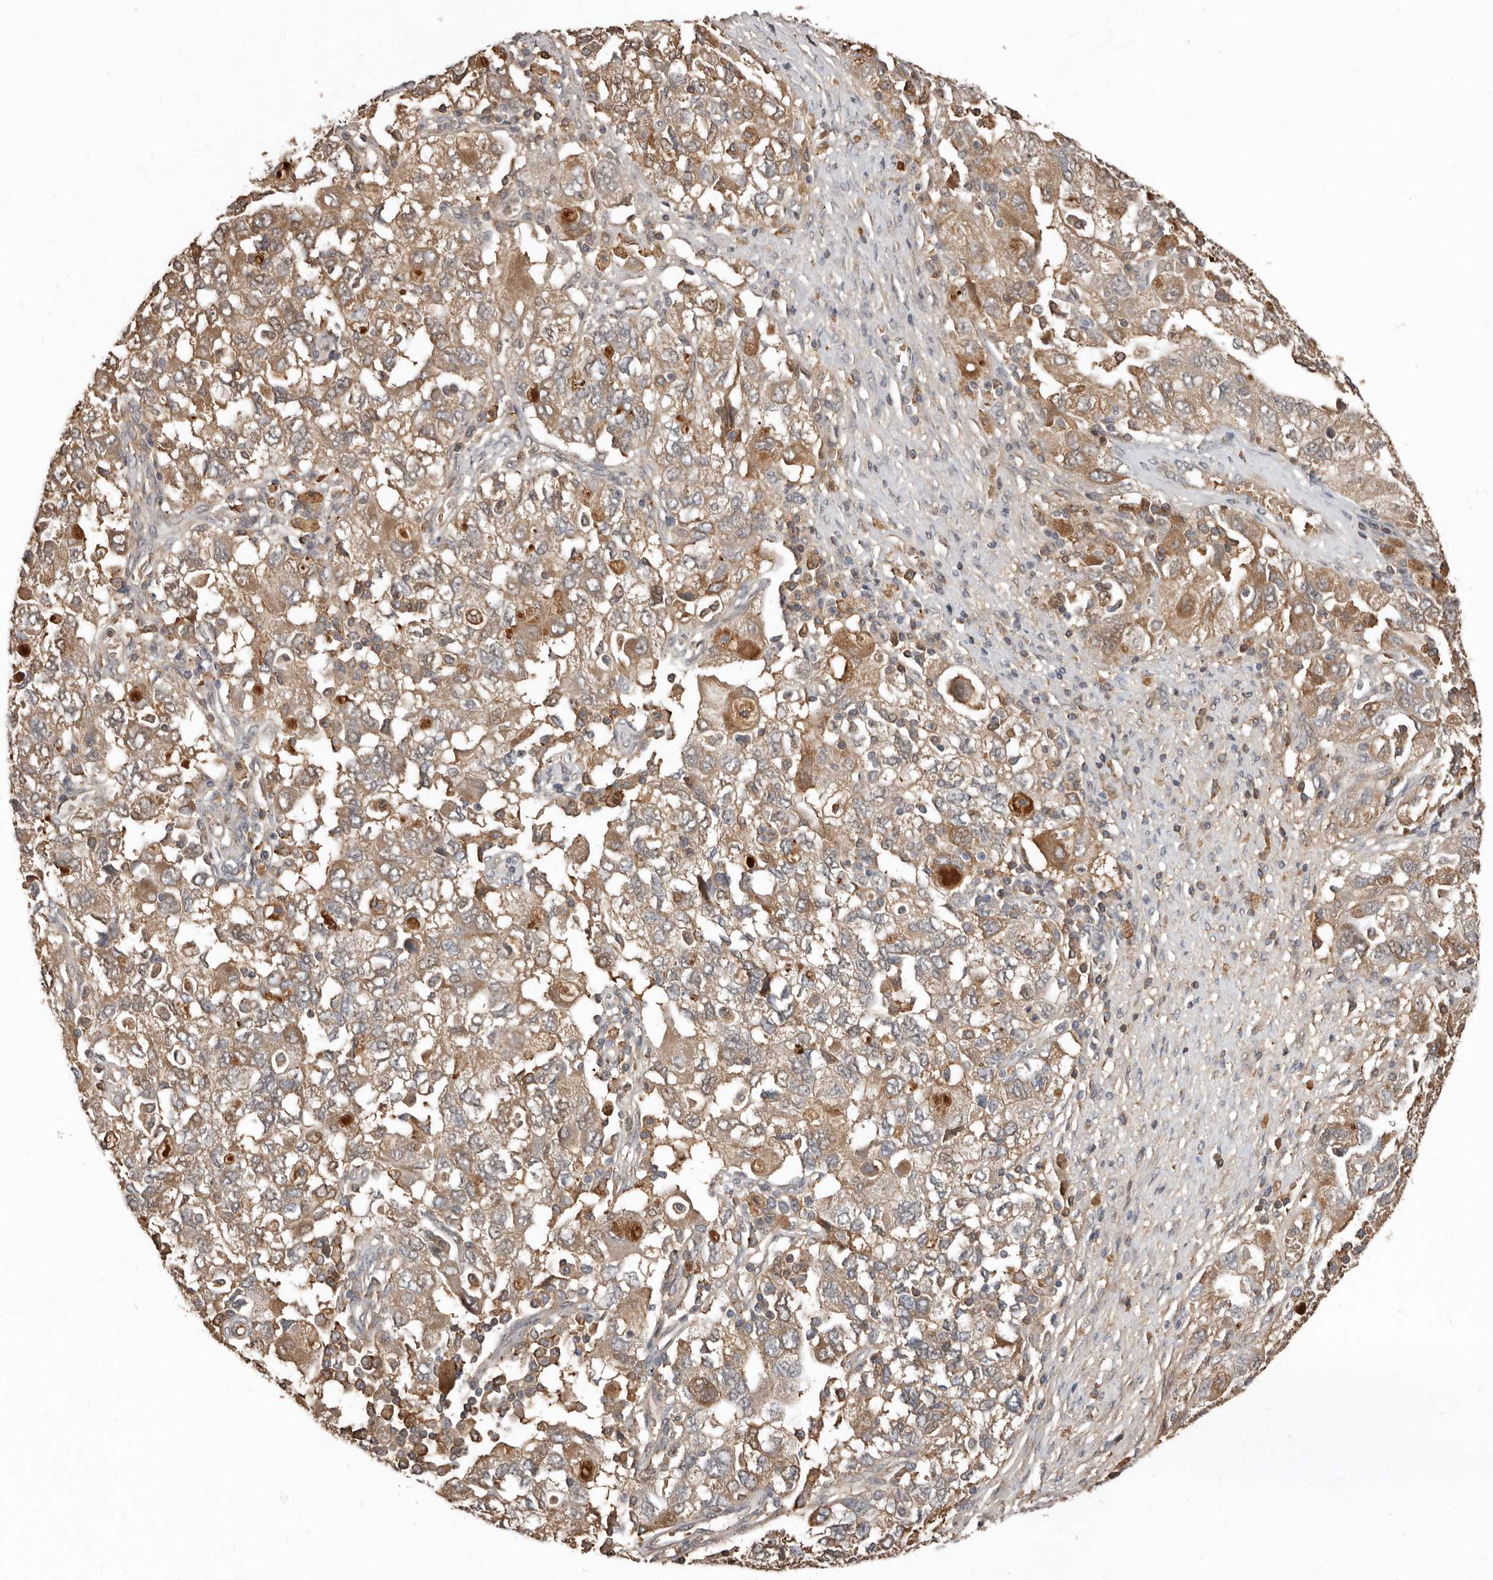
{"staining": {"intensity": "moderate", "quantity": ">75%", "location": "cytoplasmic/membranous"}, "tissue": "ovarian cancer", "cell_type": "Tumor cells", "image_type": "cancer", "snomed": [{"axis": "morphology", "description": "Carcinoma, NOS"}, {"axis": "morphology", "description": "Cystadenocarcinoma, serous, NOS"}, {"axis": "topography", "description": "Ovary"}], "caption": "Serous cystadenocarcinoma (ovarian) tissue exhibits moderate cytoplasmic/membranous staining in approximately >75% of tumor cells", "gene": "LRGUK", "patient": {"sex": "female", "age": 69}}